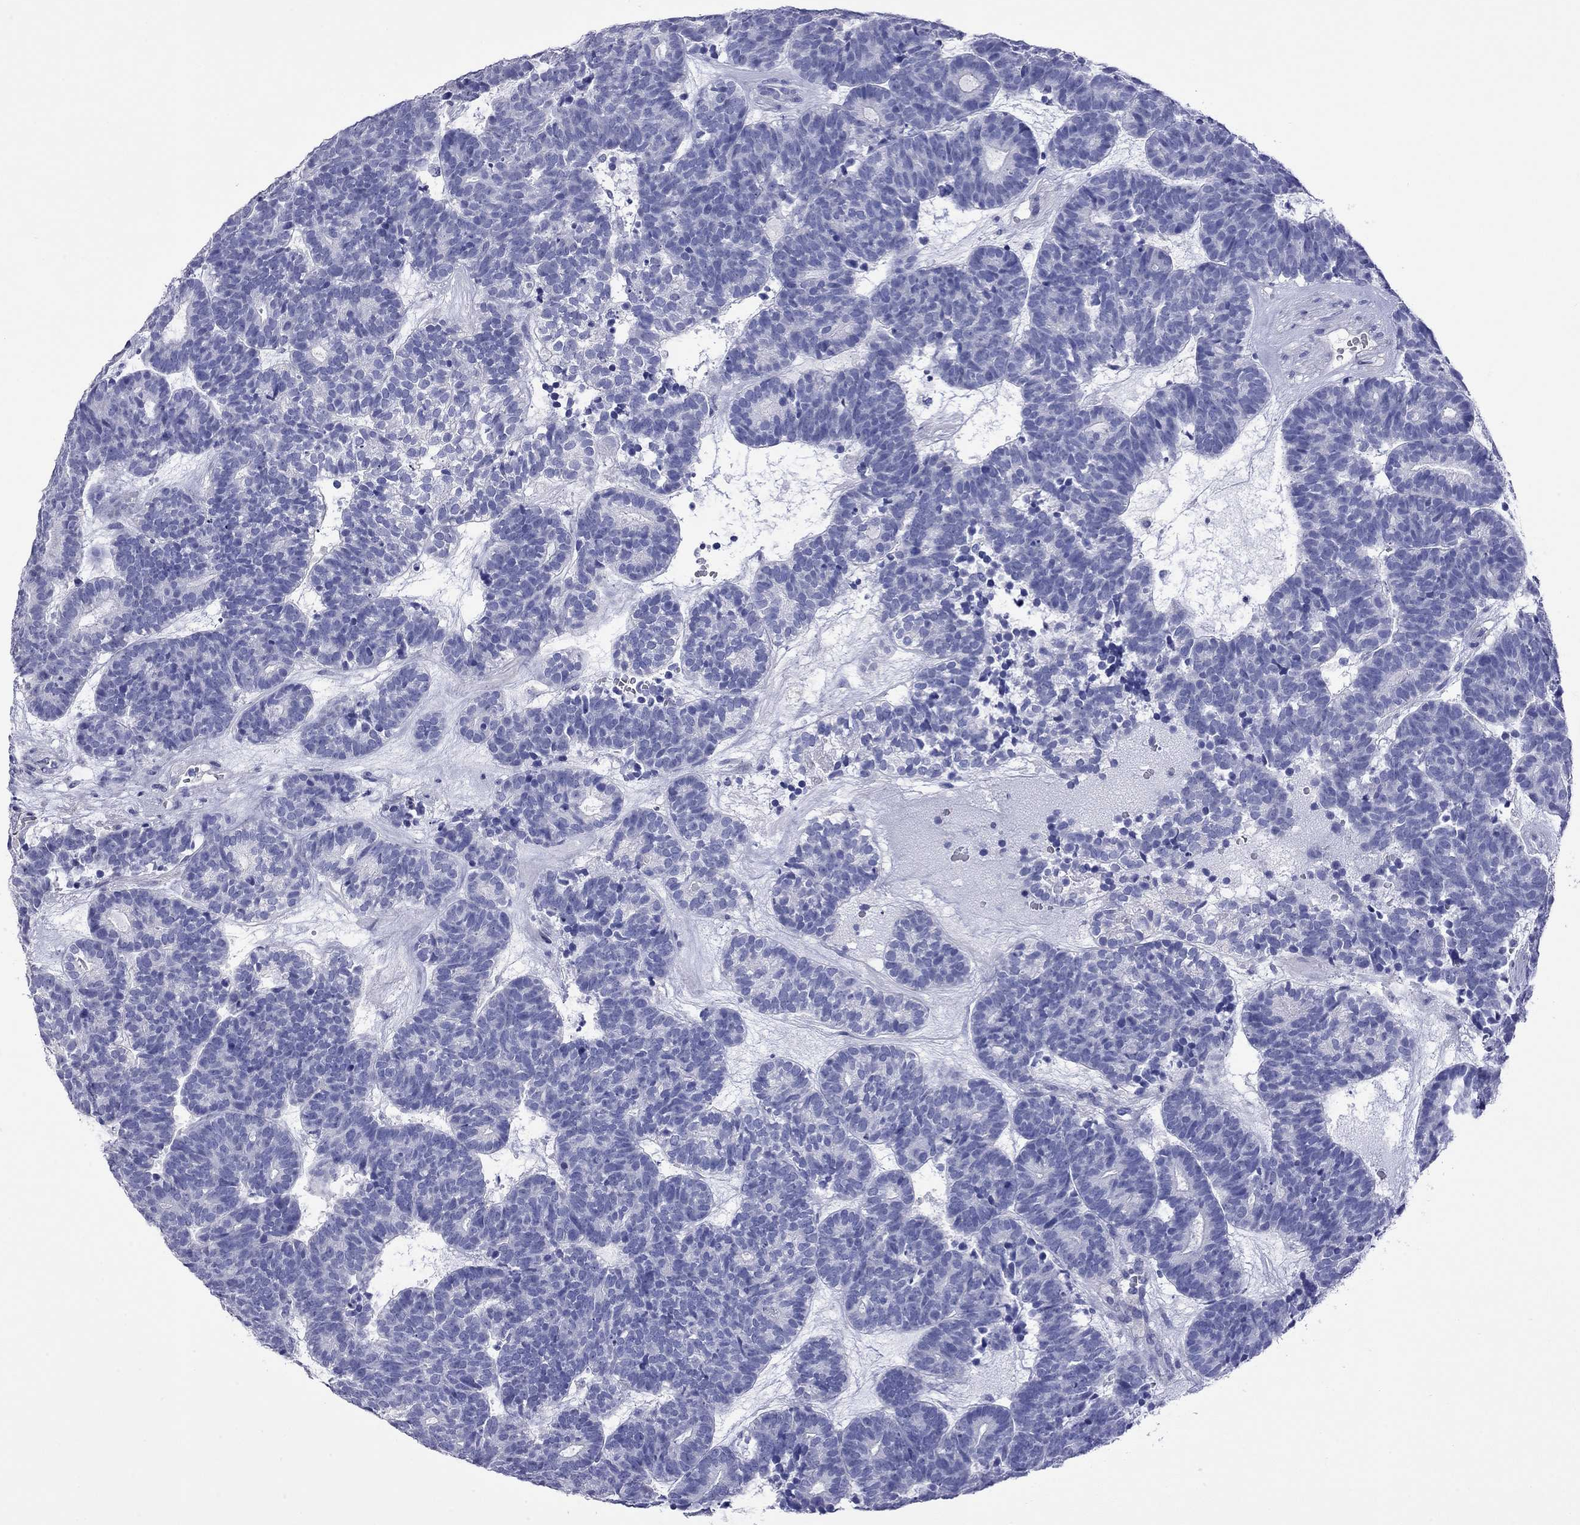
{"staining": {"intensity": "negative", "quantity": "none", "location": "none"}, "tissue": "head and neck cancer", "cell_type": "Tumor cells", "image_type": "cancer", "snomed": [{"axis": "morphology", "description": "Adenocarcinoma, NOS"}, {"axis": "topography", "description": "Head-Neck"}], "caption": "Immunohistochemical staining of head and neck adenocarcinoma shows no significant positivity in tumor cells. Nuclei are stained in blue.", "gene": "KIAA2012", "patient": {"sex": "female", "age": 81}}